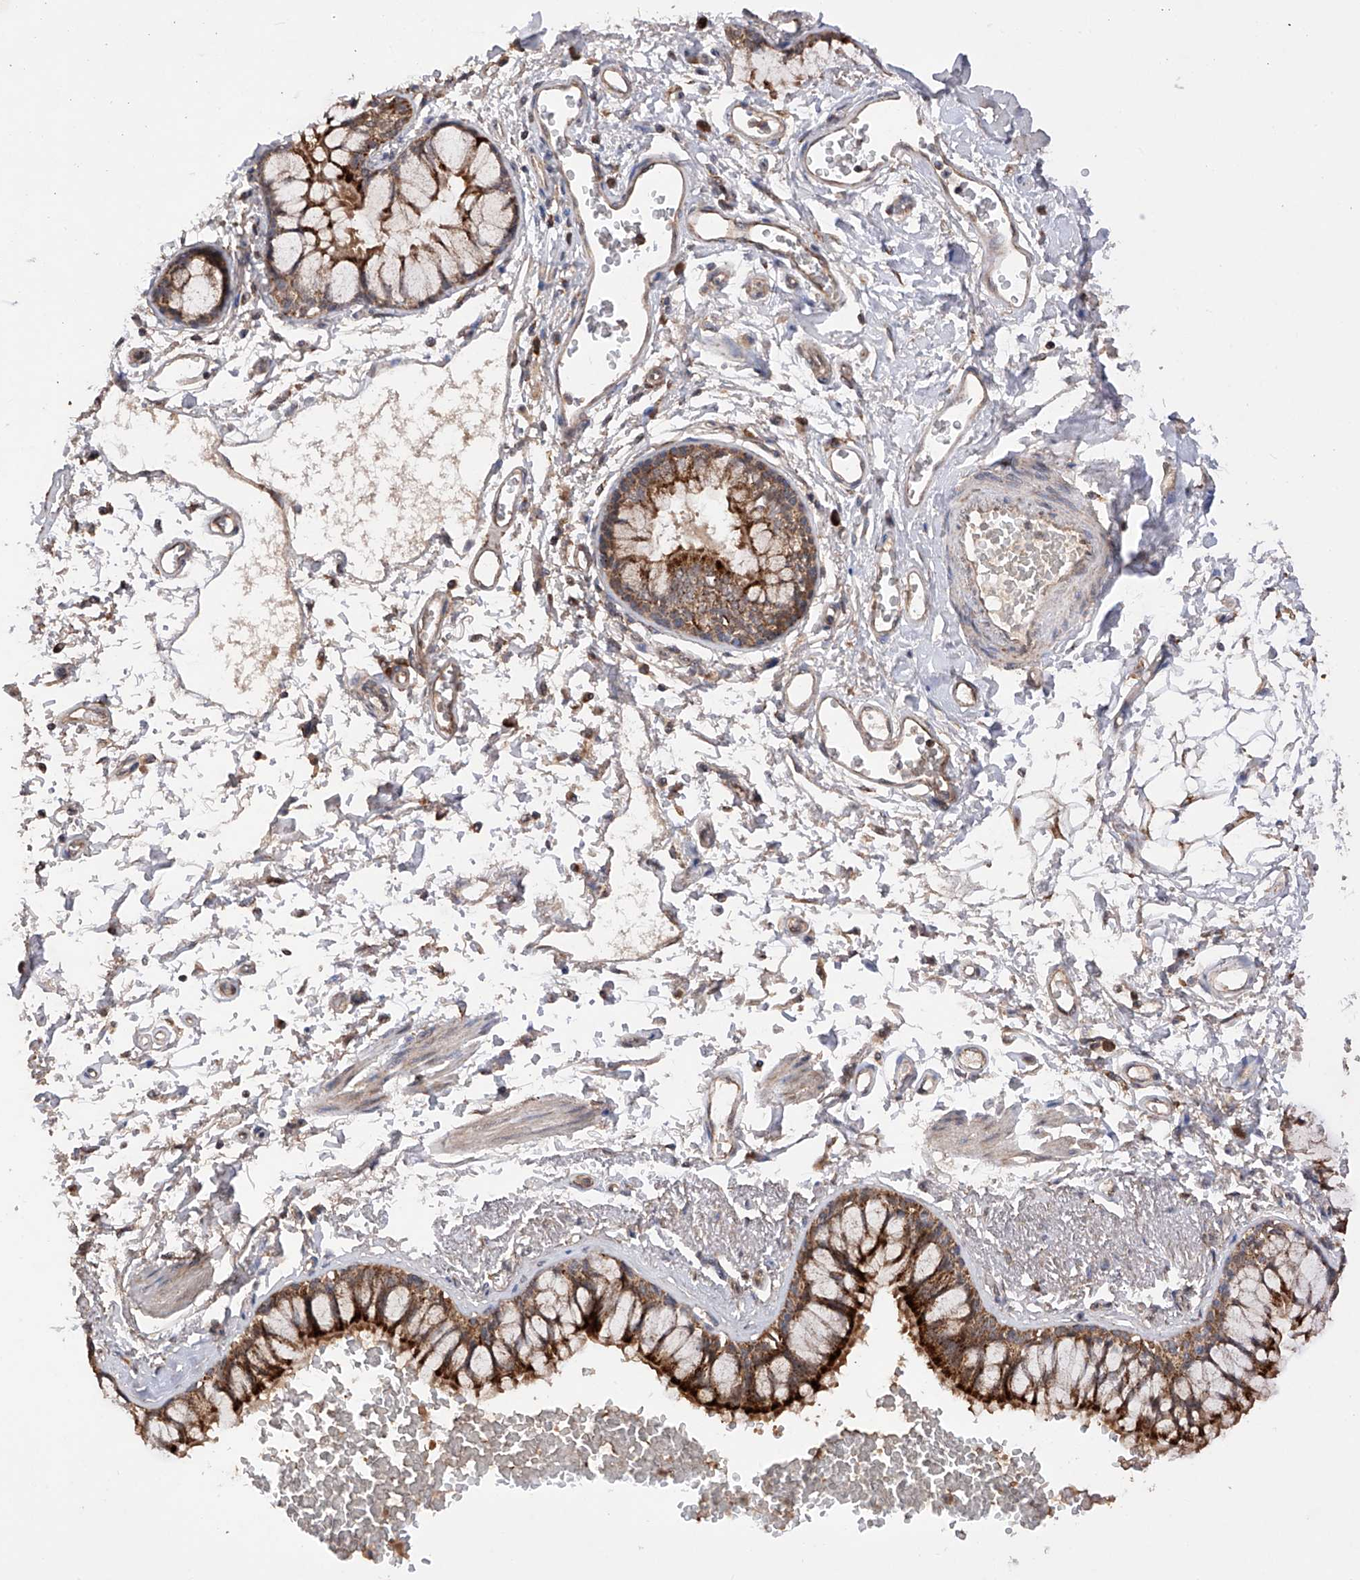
{"staining": {"intensity": "strong", "quantity": ">75%", "location": "cytoplasmic/membranous"}, "tissue": "bronchus", "cell_type": "Respiratory epithelial cells", "image_type": "normal", "snomed": [{"axis": "morphology", "description": "Normal tissue, NOS"}, {"axis": "topography", "description": "Cartilage tissue"}, {"axis": "topography", "description": "Bronchus"}], "caption": "Immunohistochemistry (IHC) image of benign bronchus stained for a protein (brown), which demonstrates high levels of strong cytoplasmic/membranous expression in approximately >75% of respiratory epithelial cells.", "gene": "SDHAF4", "patient": {"sex": "female", "age": 73}}